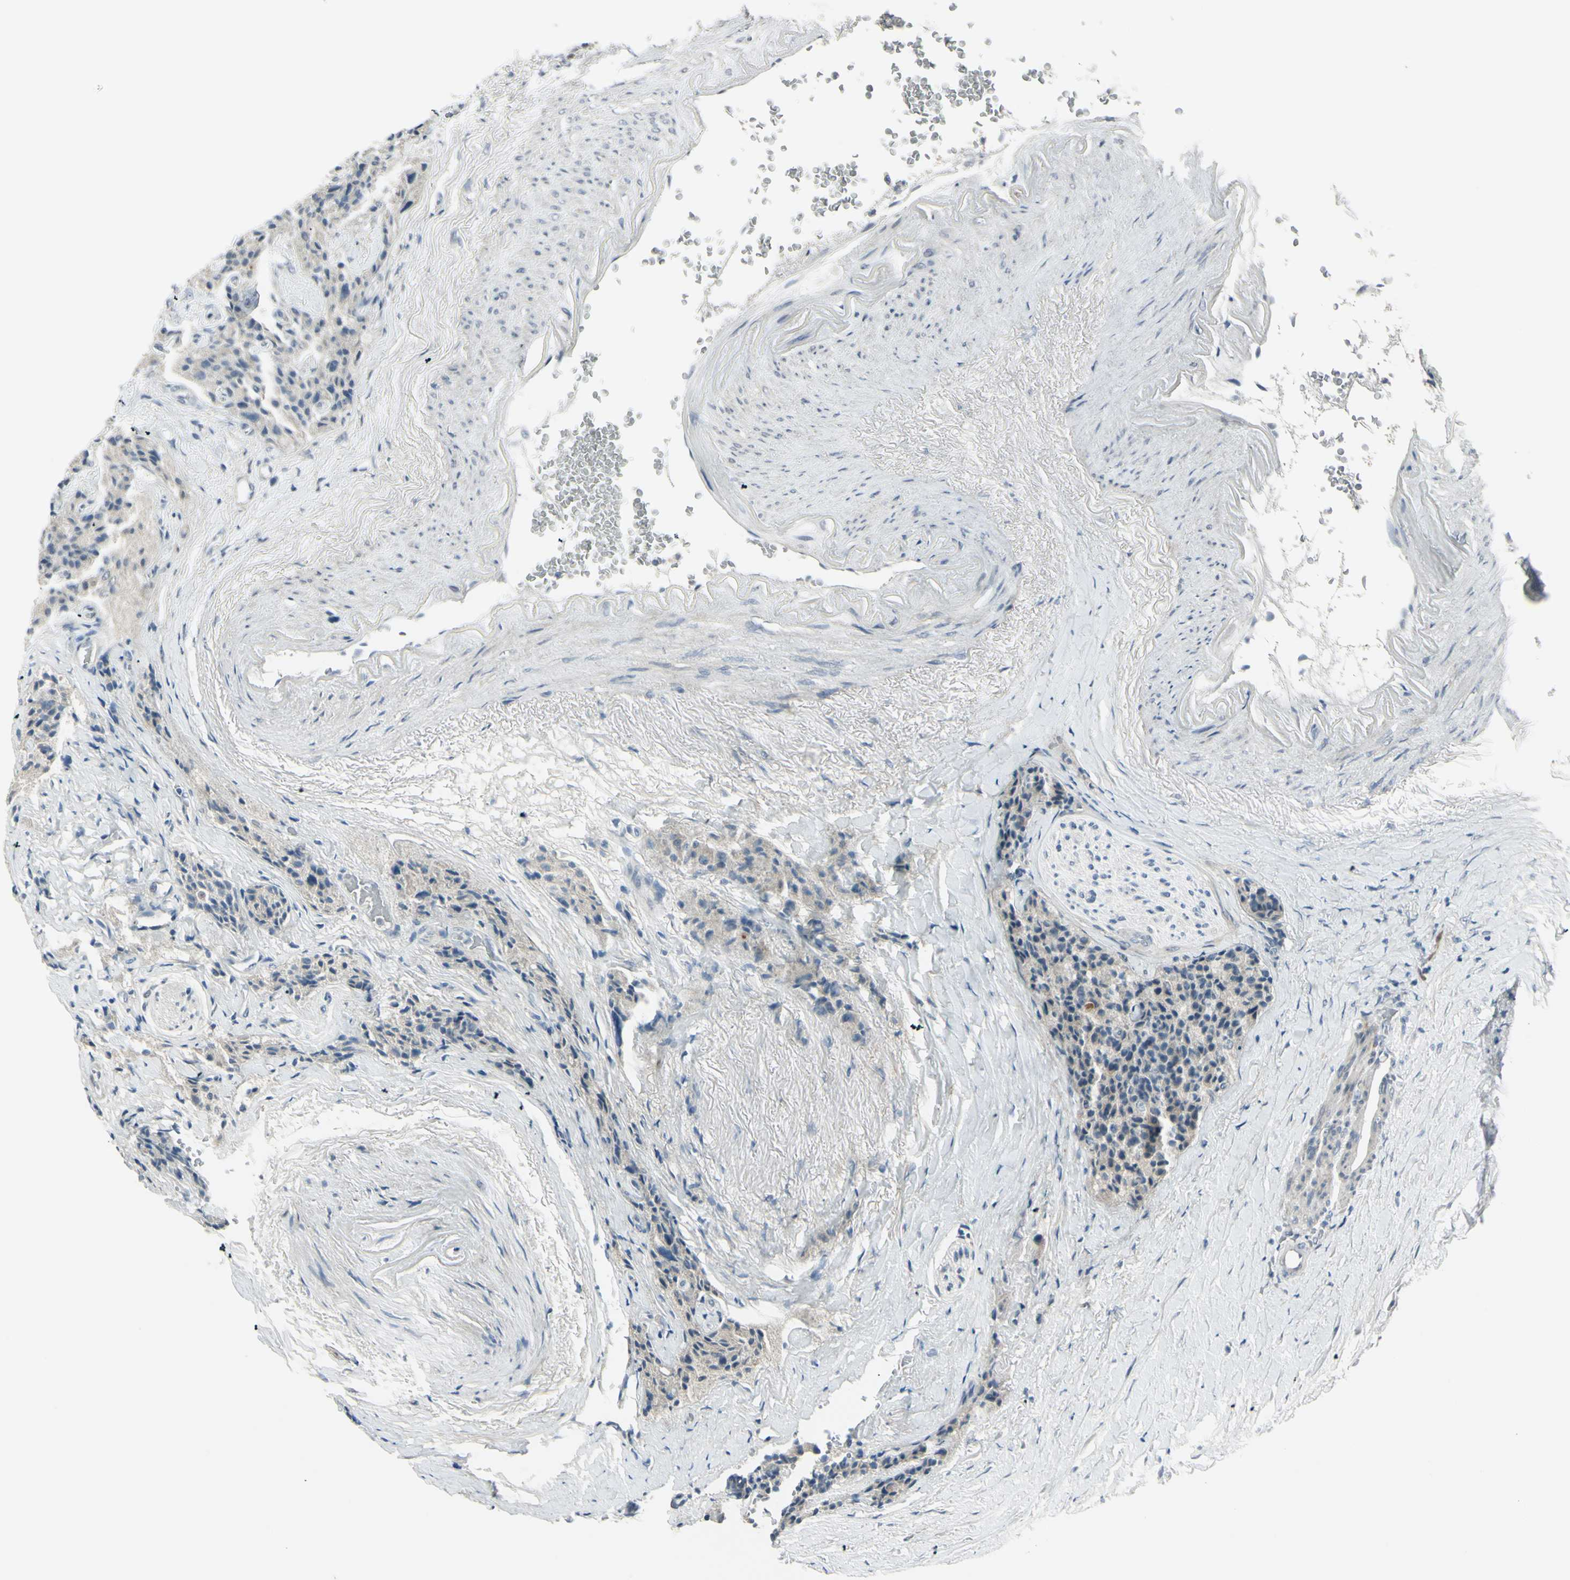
{"staining": {"intensity": "negative", "quantity": "none", "location": "none"}, "tissue": "carcinoid", "cell_type": "Tumor cells", "image_type": "cancer", "snomed": [{"axis": "morphology", "description": "Carcinoid, malignant, NOS"}, {"axis": "topography", "description": "Colon"}], "caption": "The IHC histopathology image has no significant positivity in tumor cells of malignant carcinoid tissue.", "gene": "ETNK1", "patient": {"sex": "female", "age": 61}}